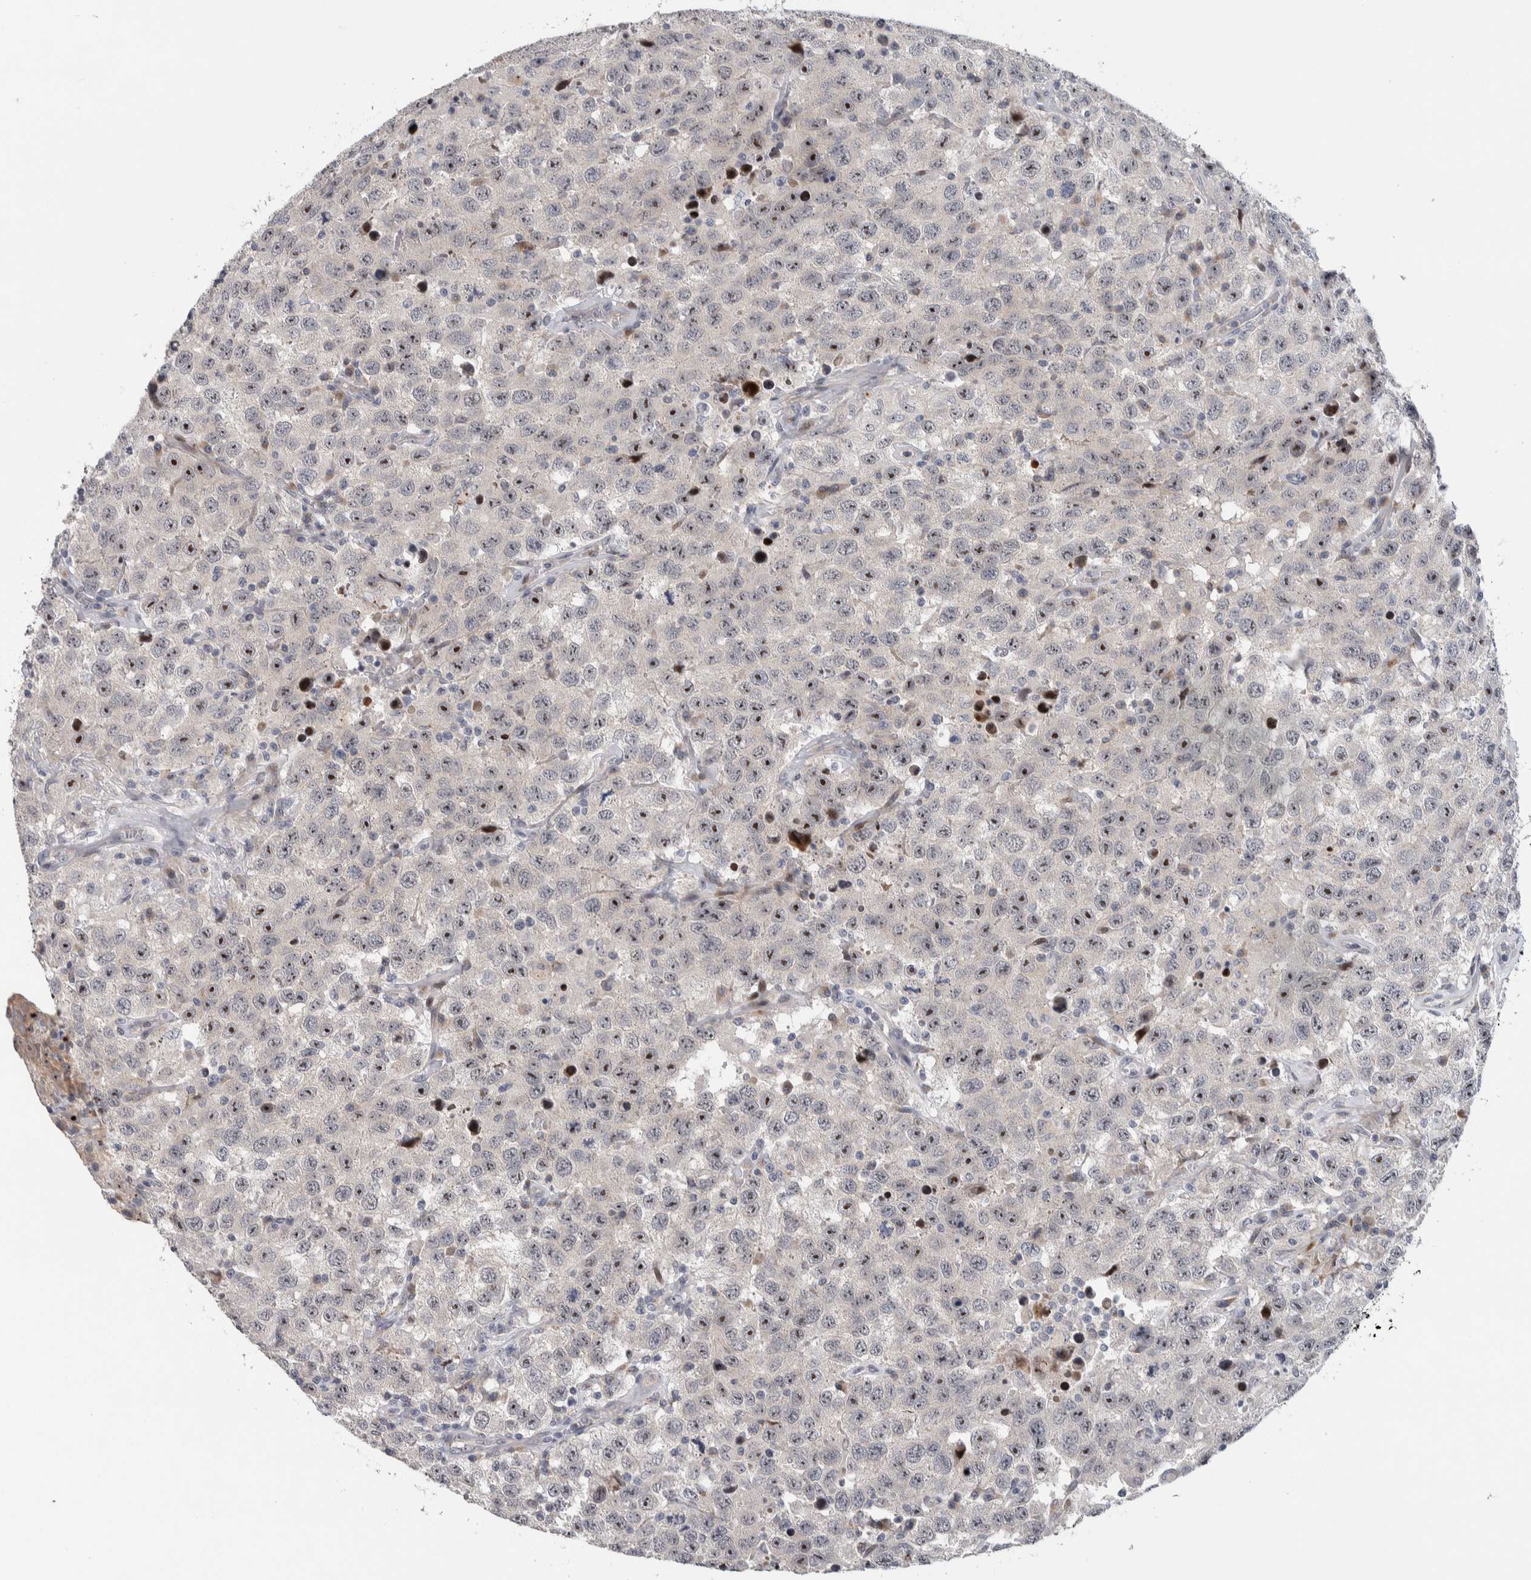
{"staining": {"intensity": "strong", "quantity": "25%-75%", "location": "nuclear"}, "tissue": "testis cancer", "cell_type": "Tumor cells", "image_type": "cancer", "snomed": [{"axis": "morphology", "description": "Seminoma, NOS"}, {"axis": "topography", "description": "Testis"}], "caption": "Protein positivity by immunohistochemistry demonstrates strong nuclear staining in about 25%-75% of tumor cells in testis seminoma.", "gene": "PRRG4", "patient": {"sex": "male", "age": 41}}